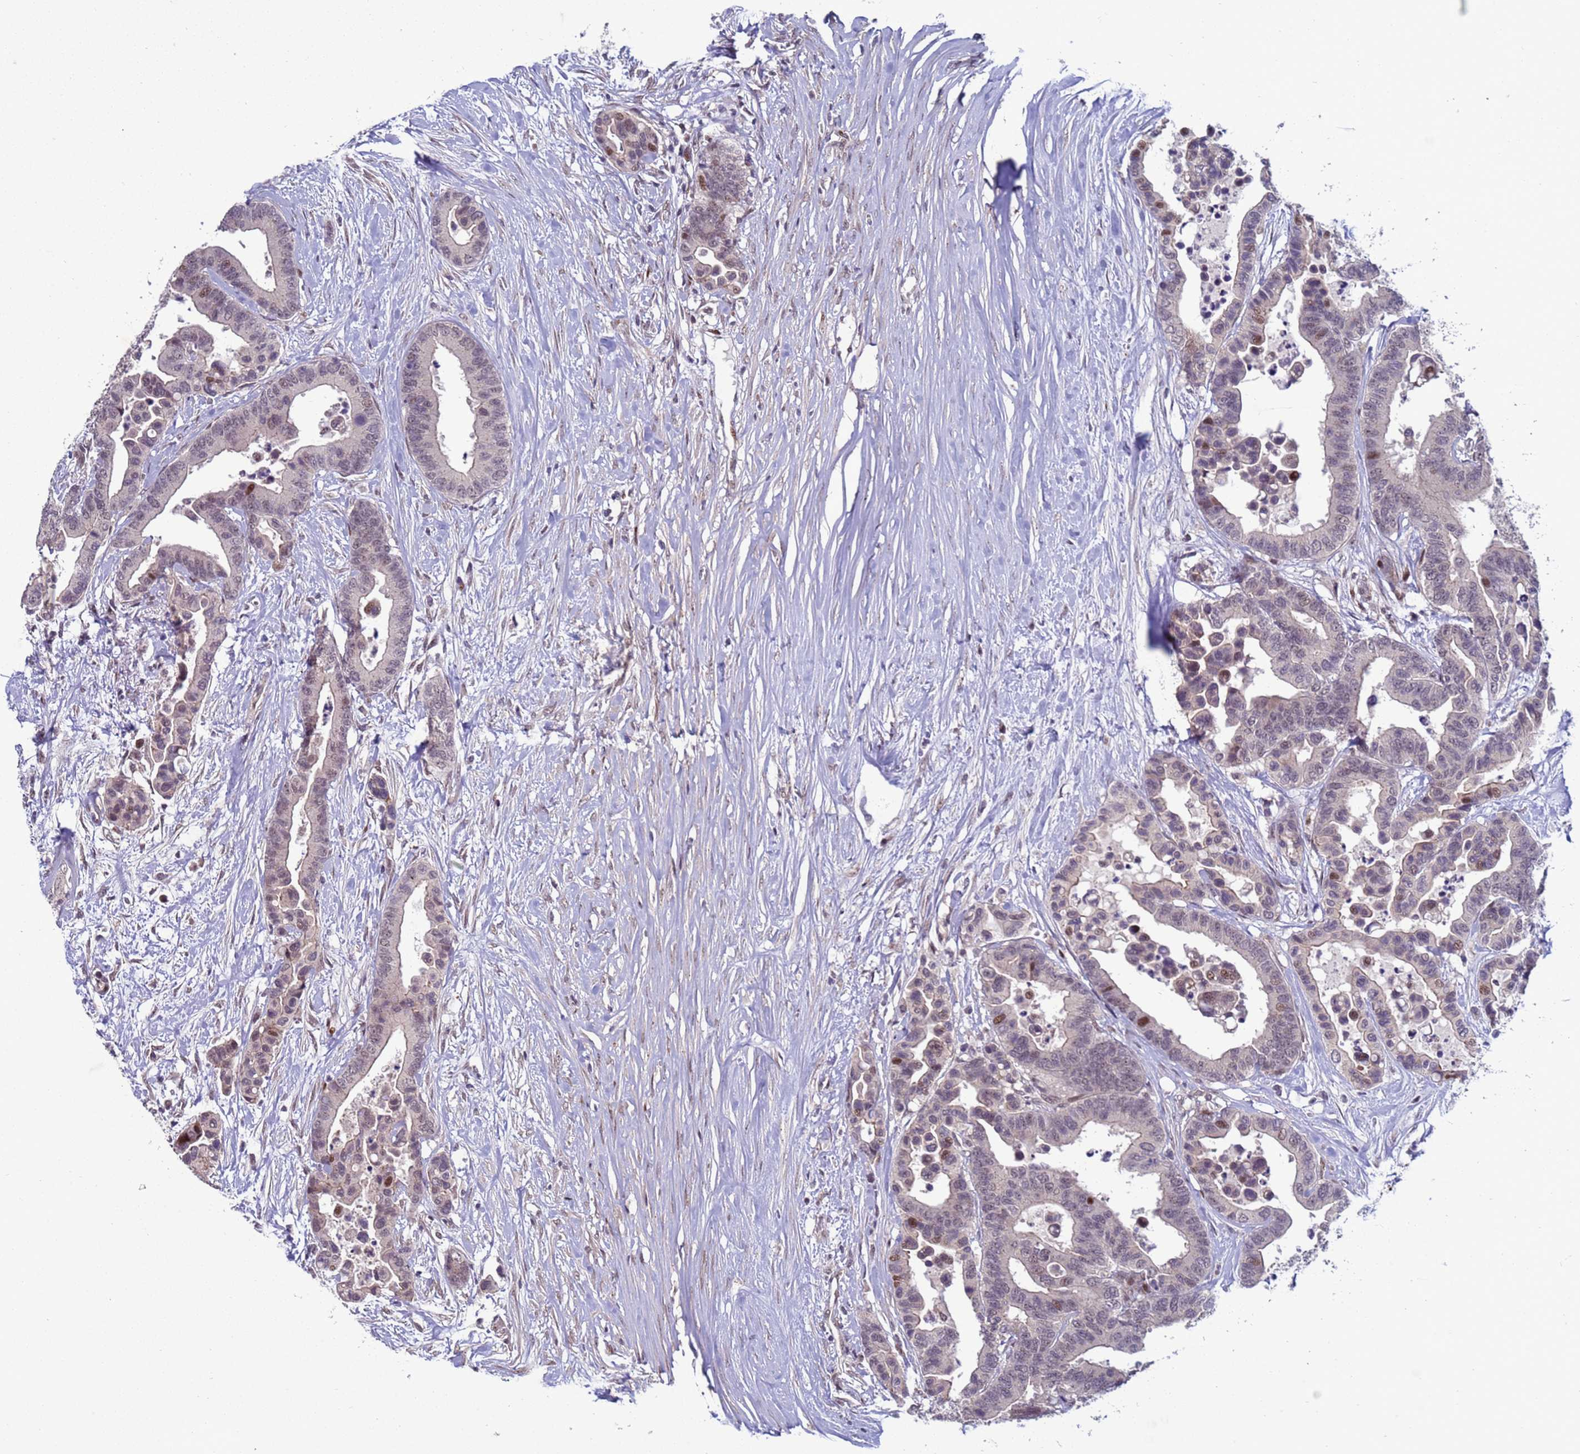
{"staining": {"intensity": "negative", "quantity": "none", "location": "none"}, "tissue": "colorectal cancer", "cell_type": "Tumor cells", "image_type": "cancer", "snomed": [{"axis": "morphology", "description": "Adenocarcinoma, NOS"}, {"axis": "topography", "description": "Colon"}], "caption": "Human colorectal cancer (adenocarcinoma) stained for a protein using immunohistochemistry shows no positivity in tumor cells.", "gene": "SHC3", "patient": {"sex": "male", "age": 82}}